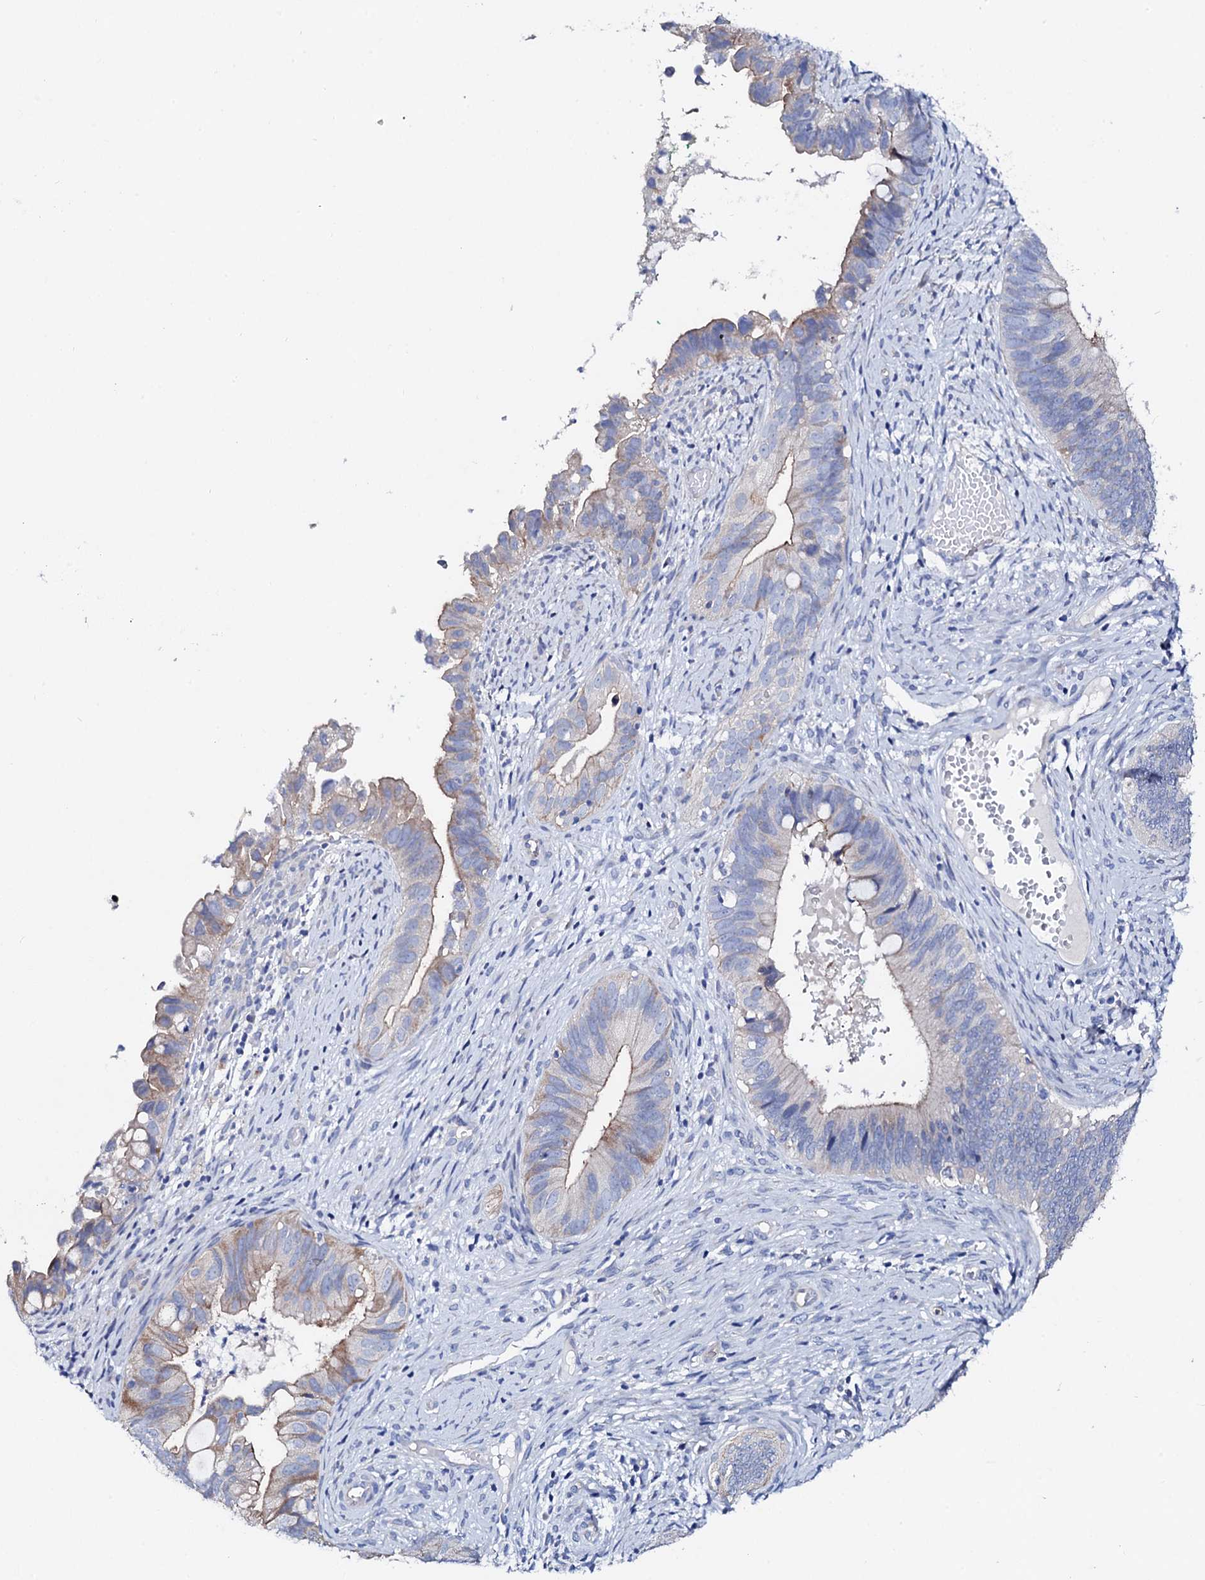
{"staining": {"intensity": "weak", "quantity": "<25%", "location": "cytoplasmic/membranous"}, "tissue": "cervical cancer", "cell_type": "Tumor cells", "image_type": "cancer", "snomed": [{"axis": "morphology", "description": "Adenocarcinoma, NOS"}, {"axis": "topography", "description": "Cervix"}], "caption": "Cervical cancer (adenocarcinoma) was stained to show a protein in brown. There is no significant staining in tumor cells.", "gene": "TRDN", "patient": {"sex": "female", "age": 42}}